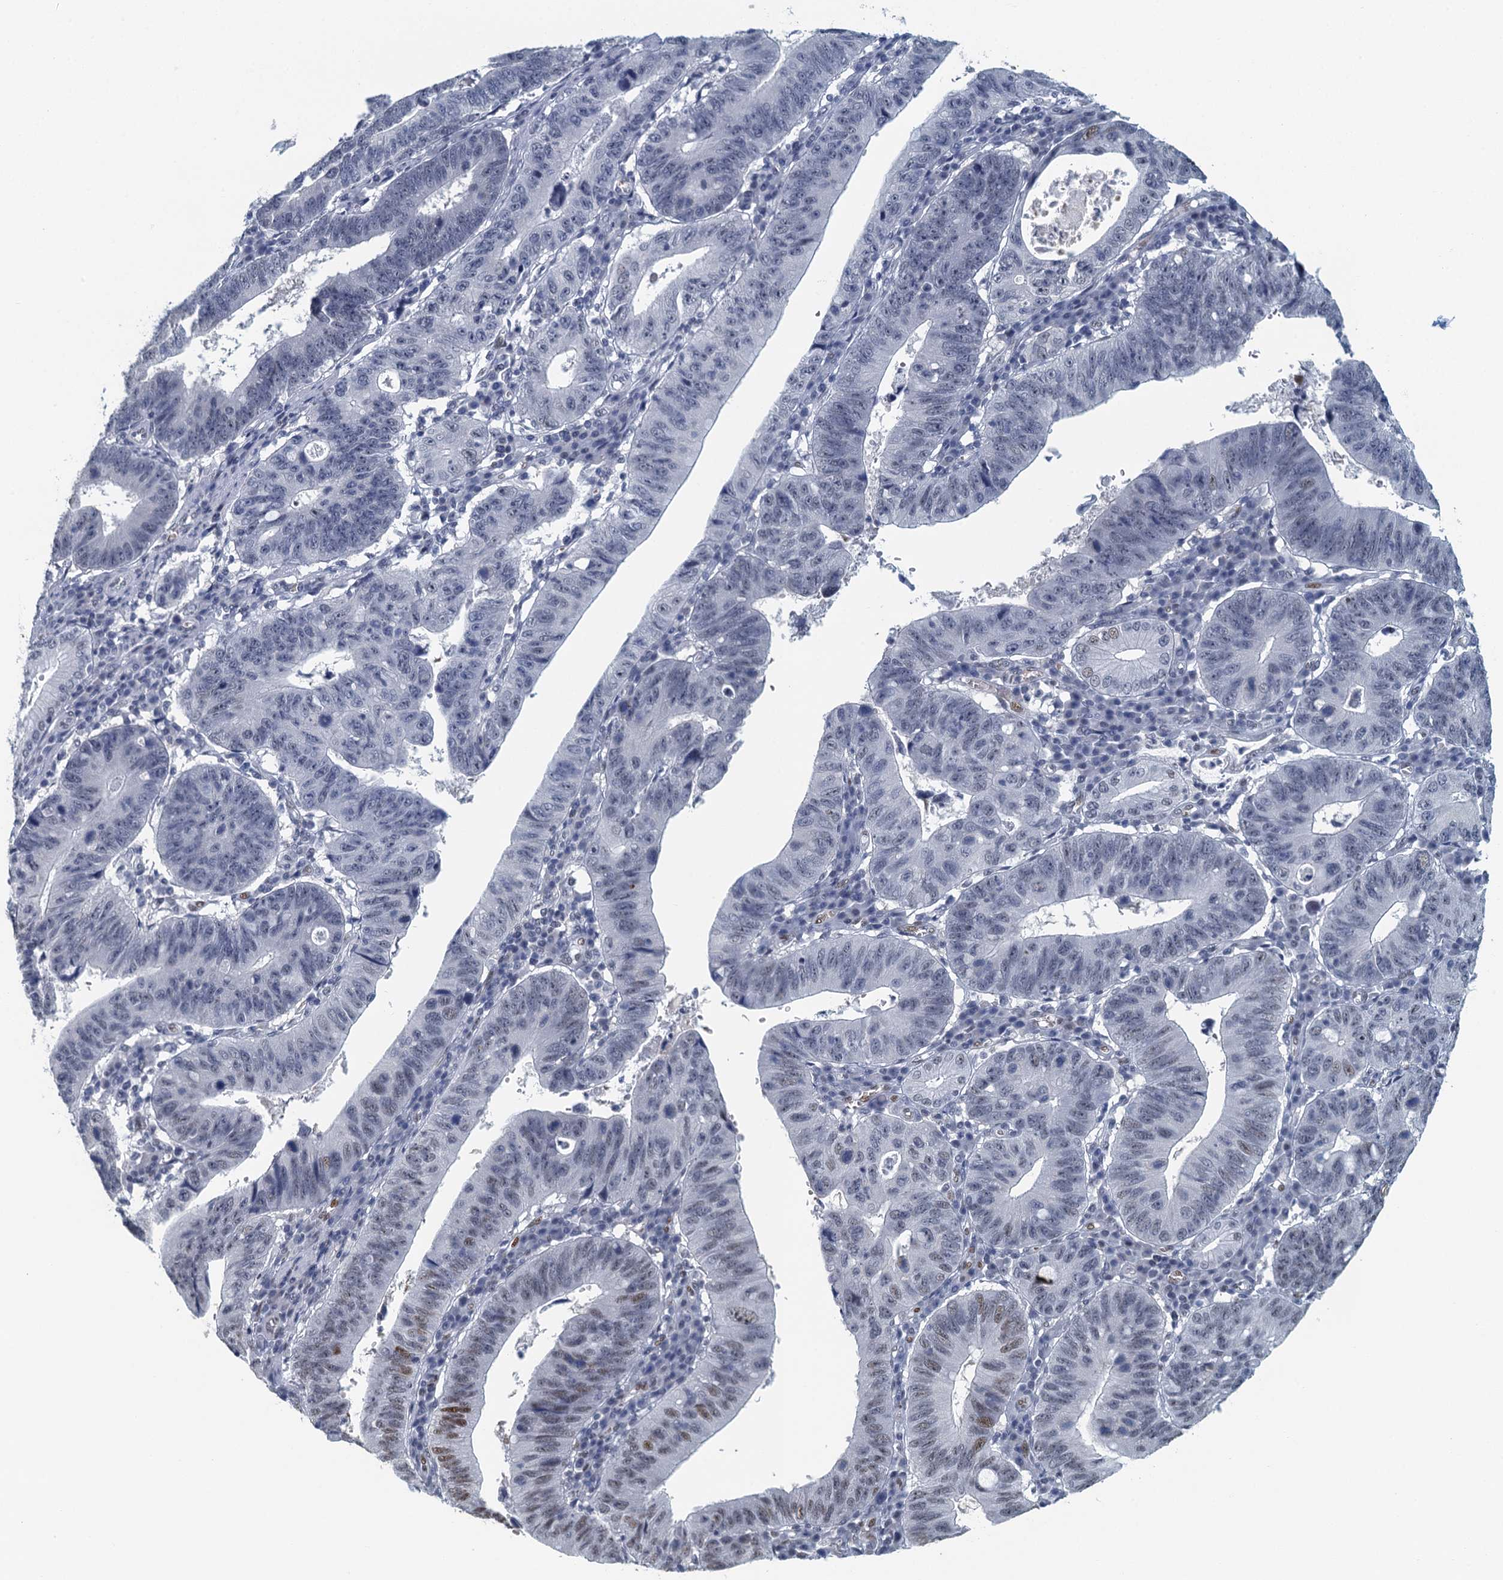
{"staining": {"intensity": "strong", "quantity": "<25%", "location": "nuclear"}, "tissue": "stomach cancer", "cell_type": "Tumor cells", "image_type": "cancer", "snomed": [{"axis": "morphology", "description": "Adenocarcinoma, NOS"}, {"axis": "topography", "description": "Stomach"}], "caption": "An image of stomach adenocarcinoma stained for a protein exhibits strong nuclear brown staining in tumor cells. (Stains: DAB (3,3'-diaminobenzidine) in brown, nuclei in blue, Microscopy: brightfield microscopy at high magnification).", "gene": "TTLL9", "patient": {"sex": "male", "age": 59}}